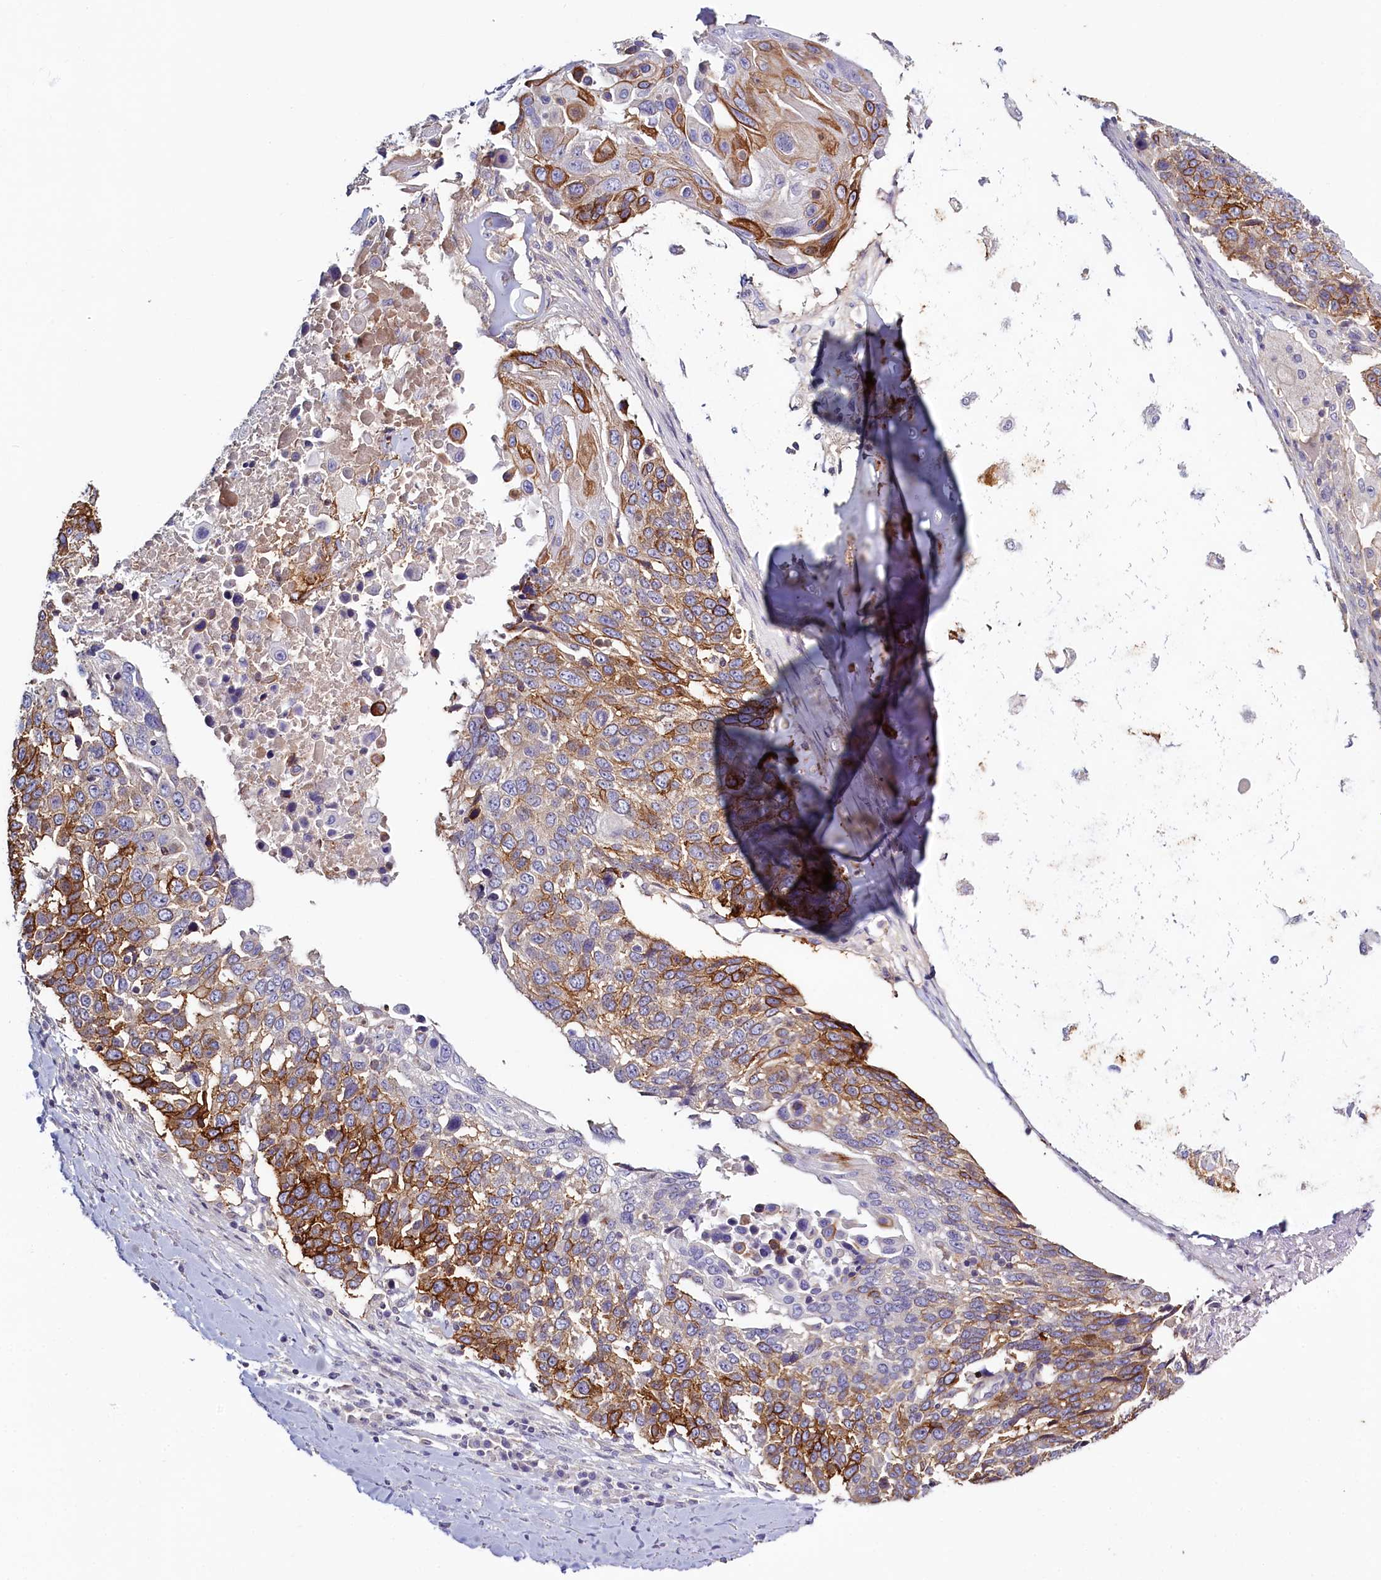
{"staining": {"intensity": "strong", "quantity": ">75%", "location": "cytoplasmic/membranous"}, "tissue": "lung cancer", "cell_type": "Tumor cells", "image_type": "cancer", "snomed": [{"axis": "morphology", "description": "Squamous cell carcinoma, NOS"}, {"axis": "topography", "description": "Lung"}], "caption": "There is high levels of strong cytoplasmic/membranous expression in tumor cells of lung cancer, as demonstrated by immunohistochemical staining (brown color).", "gene": "PDE6D", "patient": {"sex": "male", "age": 66}}